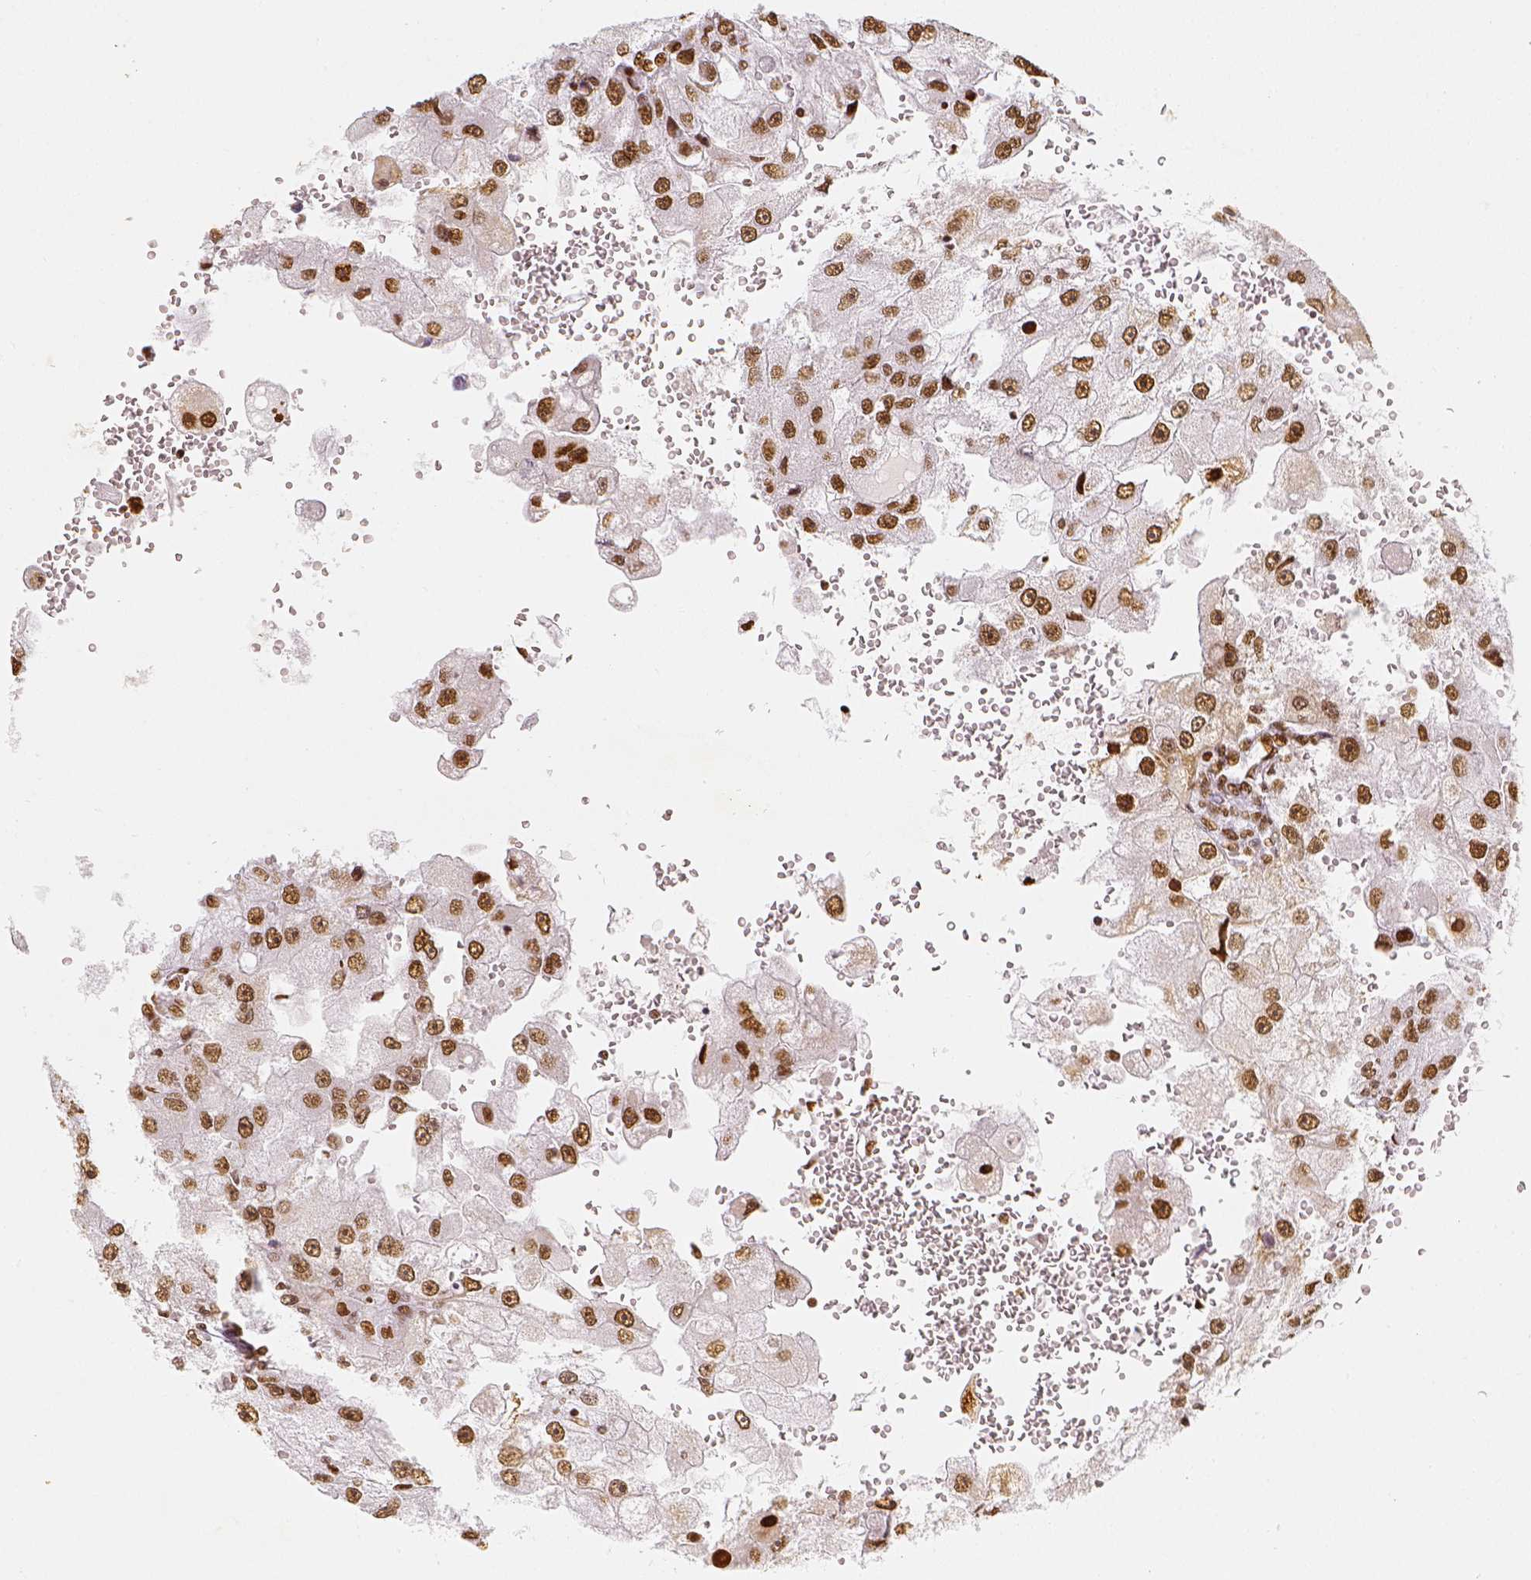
{"staining": {"intensity": "moderate", "quantity": ">75%", "location": "nuclear"}, "tissue": "renal cancer", "cell_type": "Tumor cells", "image_type": "cancer", "snomed": [{"axis": "morphology", "description": "Adenocarcinoma, NOS"}, {"axis": "topography", "description": "Kidney"}], "caption": "The immunohistochemical stain labels moderate nuclear expression in tumor cells of renal cancer tissue.", "gene": "KDM5B", "patient": {"sex": "male", "age": 63}}